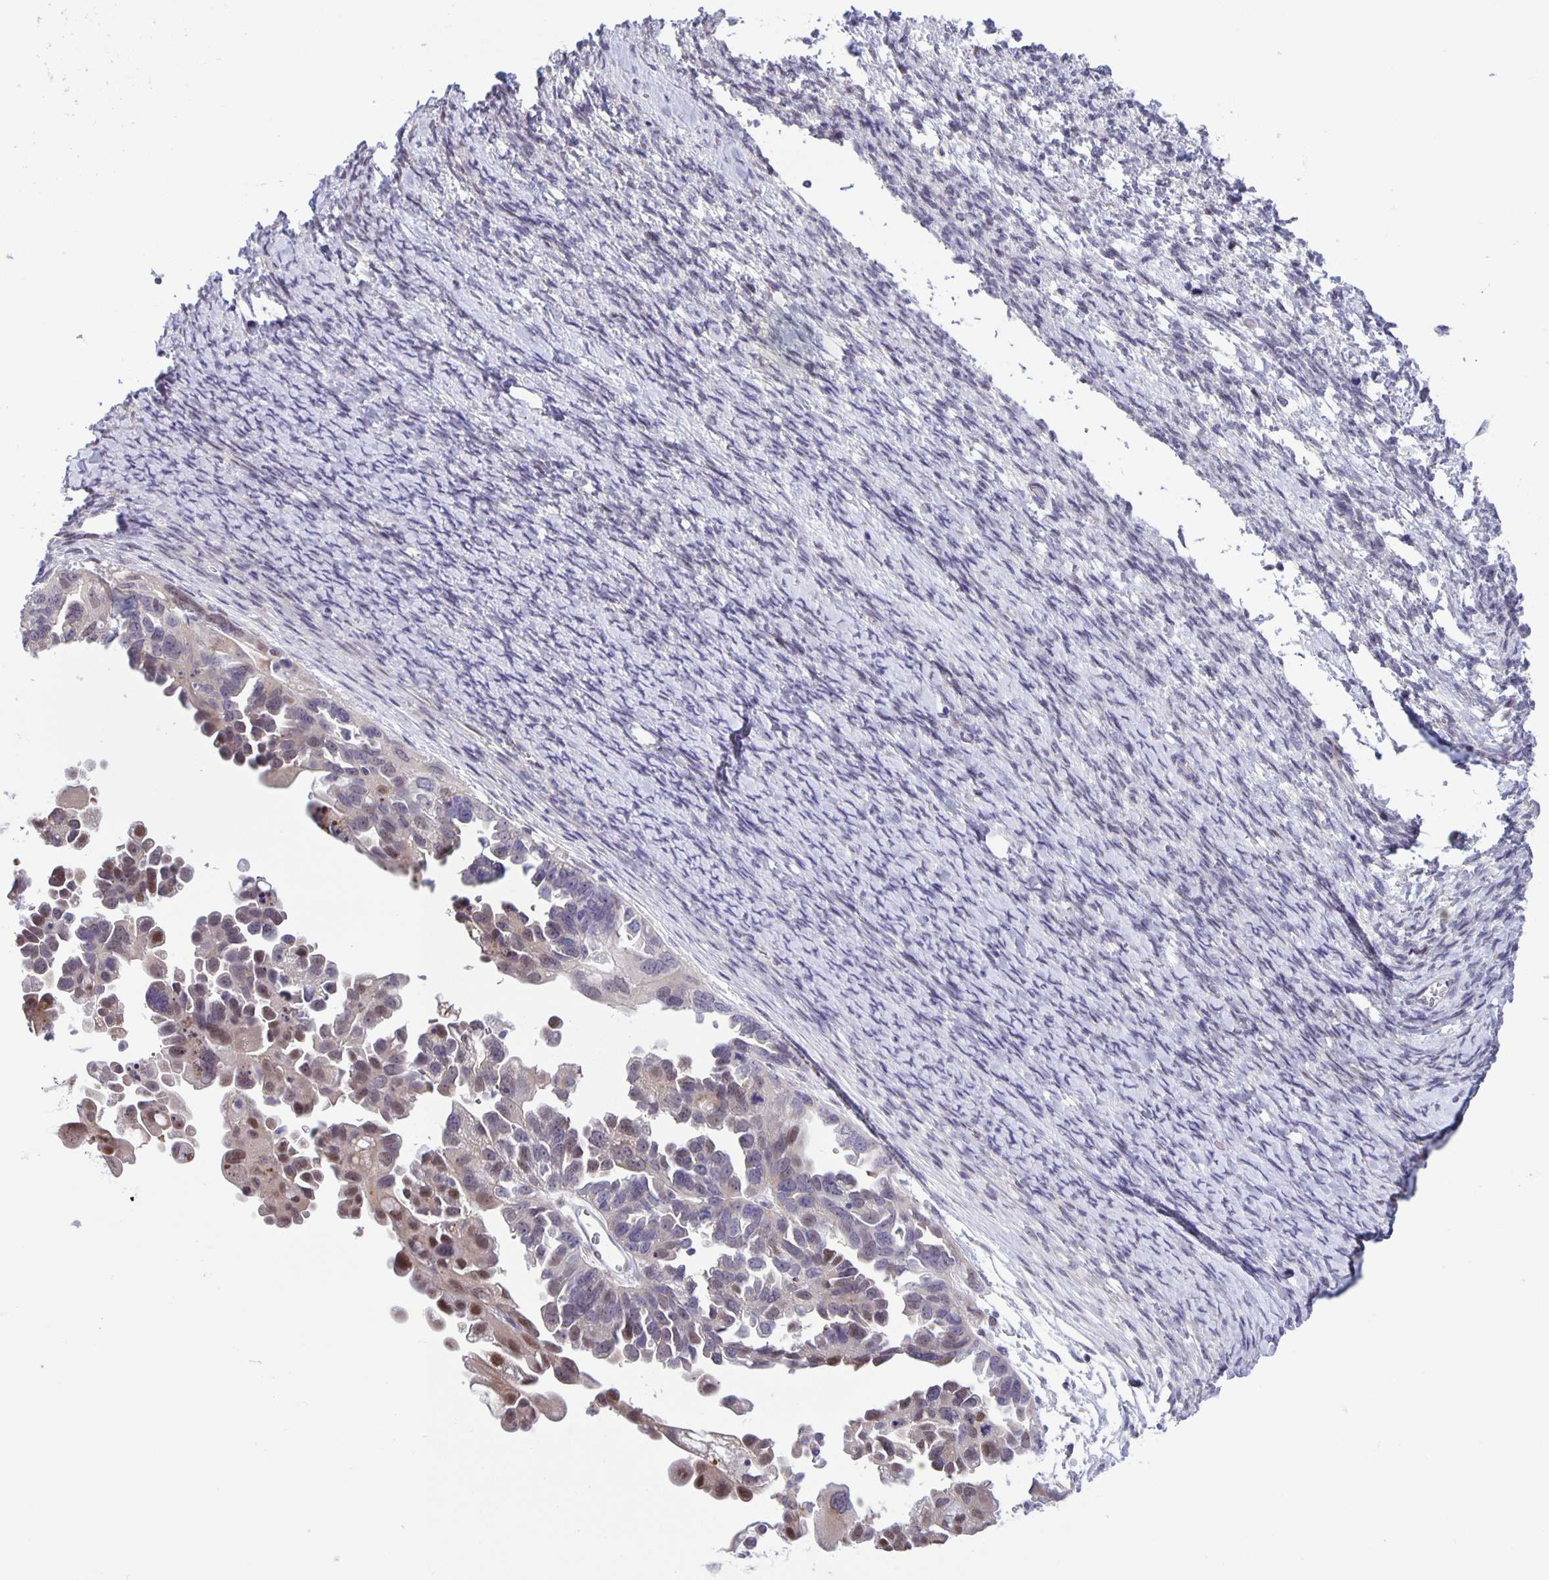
{"staining": {"intensity": "moderate", "quantity": "25%-75%", "location": "nuclear"}, "tissue": "ovarian cancer", "cell_type": "Tumor cells", "image_type": "cancer", "snomed": [{"axis": "morphology", "description": "Cystadenocarcinoma, serous, NOS"}, {"axis": "topography", "description": "Ovary"}], "caption": "Immunohistochemical staining of human ovarian serous cystadenocarcinoma shows moderate nuclear protein positivity in about 25%-75% of tumor cells.", "gene": "MAPK12", "patient": {"sex": "female", "age": 53}}